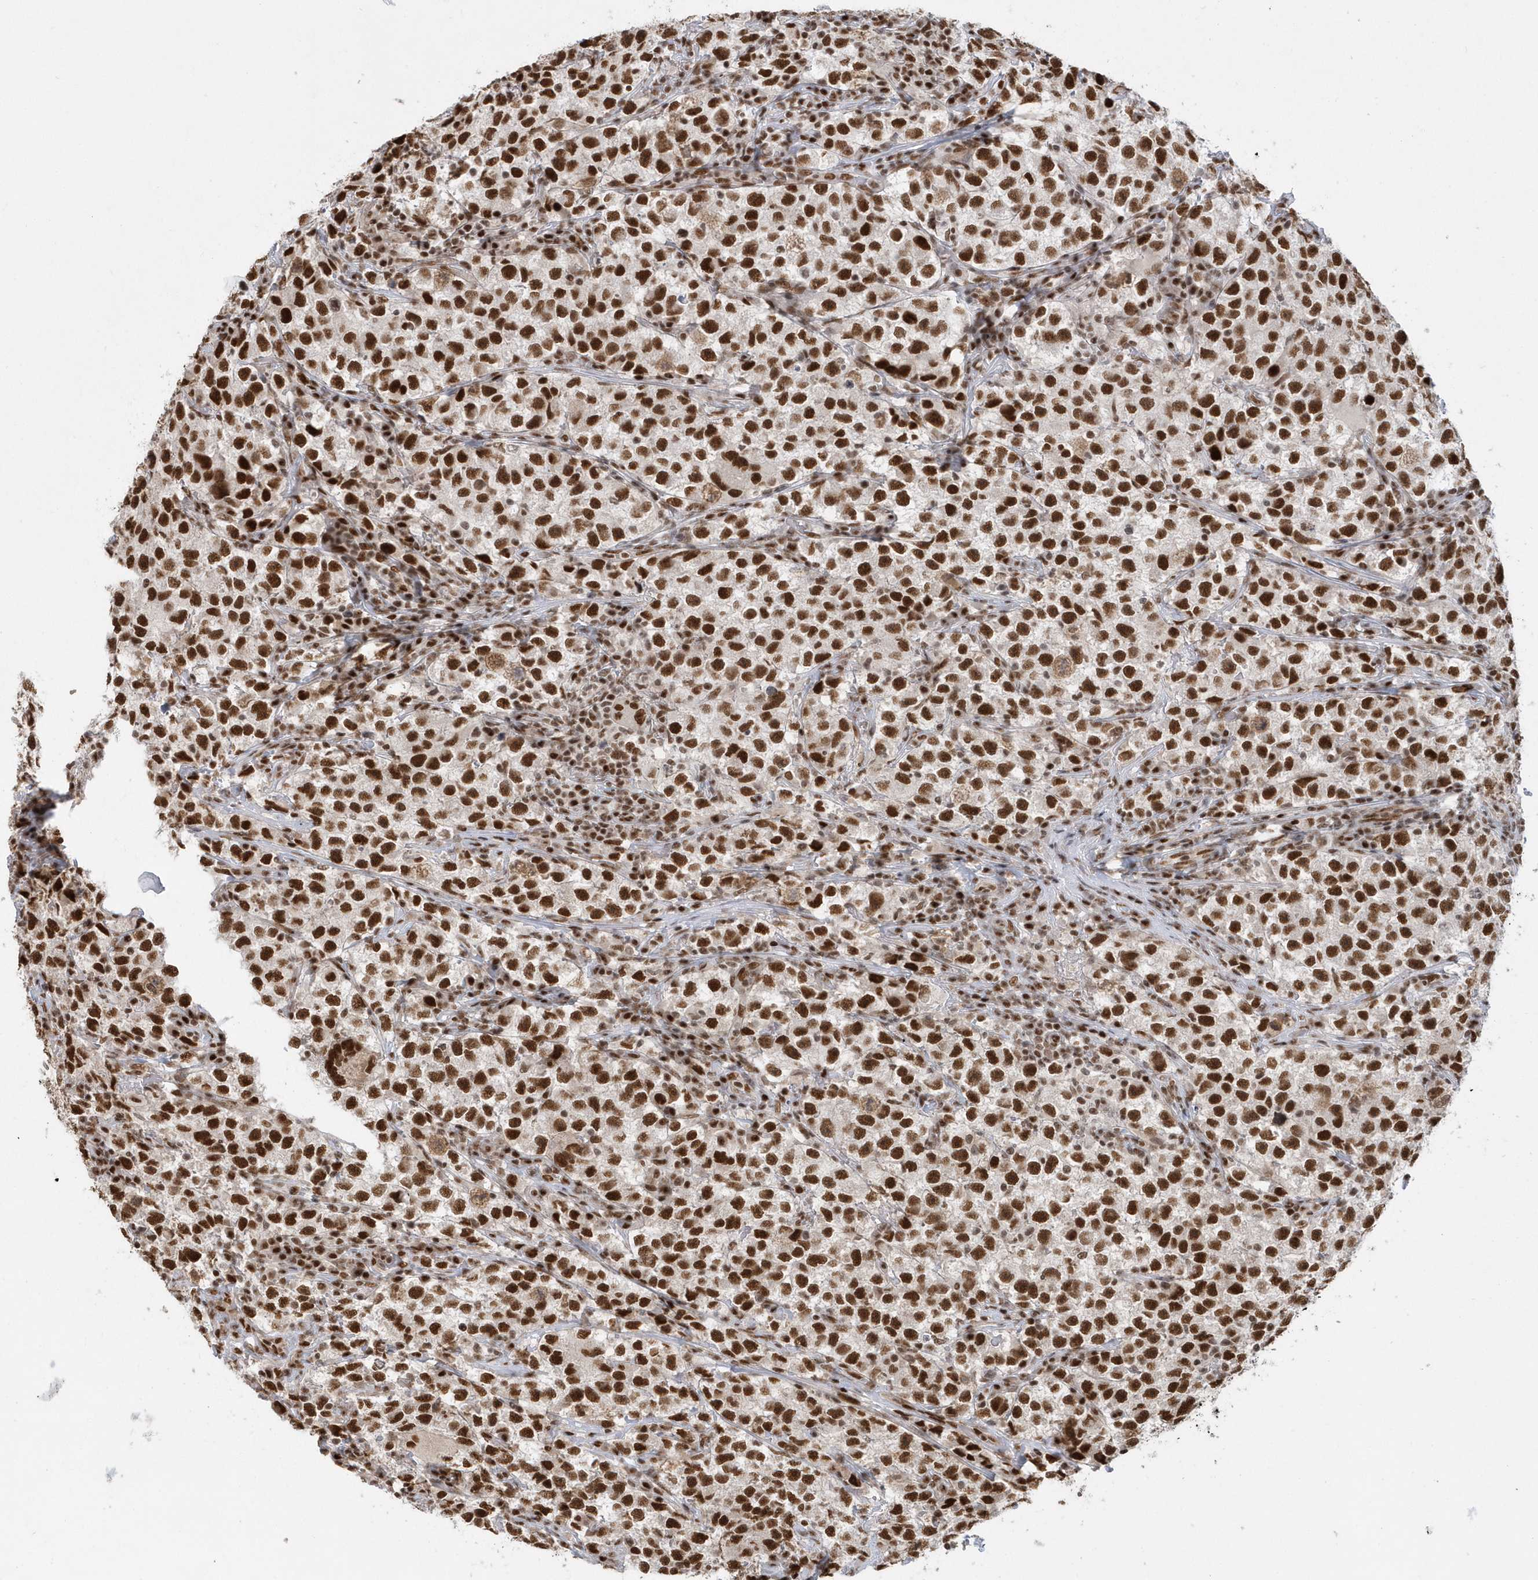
{"staining": {"intensity": "strong", "quantity": ">75%", "location": "nuclear"}, "tissue": "testis cancer", "cell_type": "Tumor cells", "image_type": "cancer", "snomed": [{"axis": "morphology", "description": "Seminoma, NOS"}, {"axis": "topography", "description": "Testis"}], "caption": "Immunohistochemical staining of human seminoma (testis) demonstrates high levels of strong nuclear expression in approximately >75% of tumor cells. The staining was performed using DAB to visualize the protein expression in brown, while the nuclei were stained in blue with hematoxylin (Magnification: 20x).", "gene": "SEPHS1", "patient": {"sex": "male", "age": 22}}